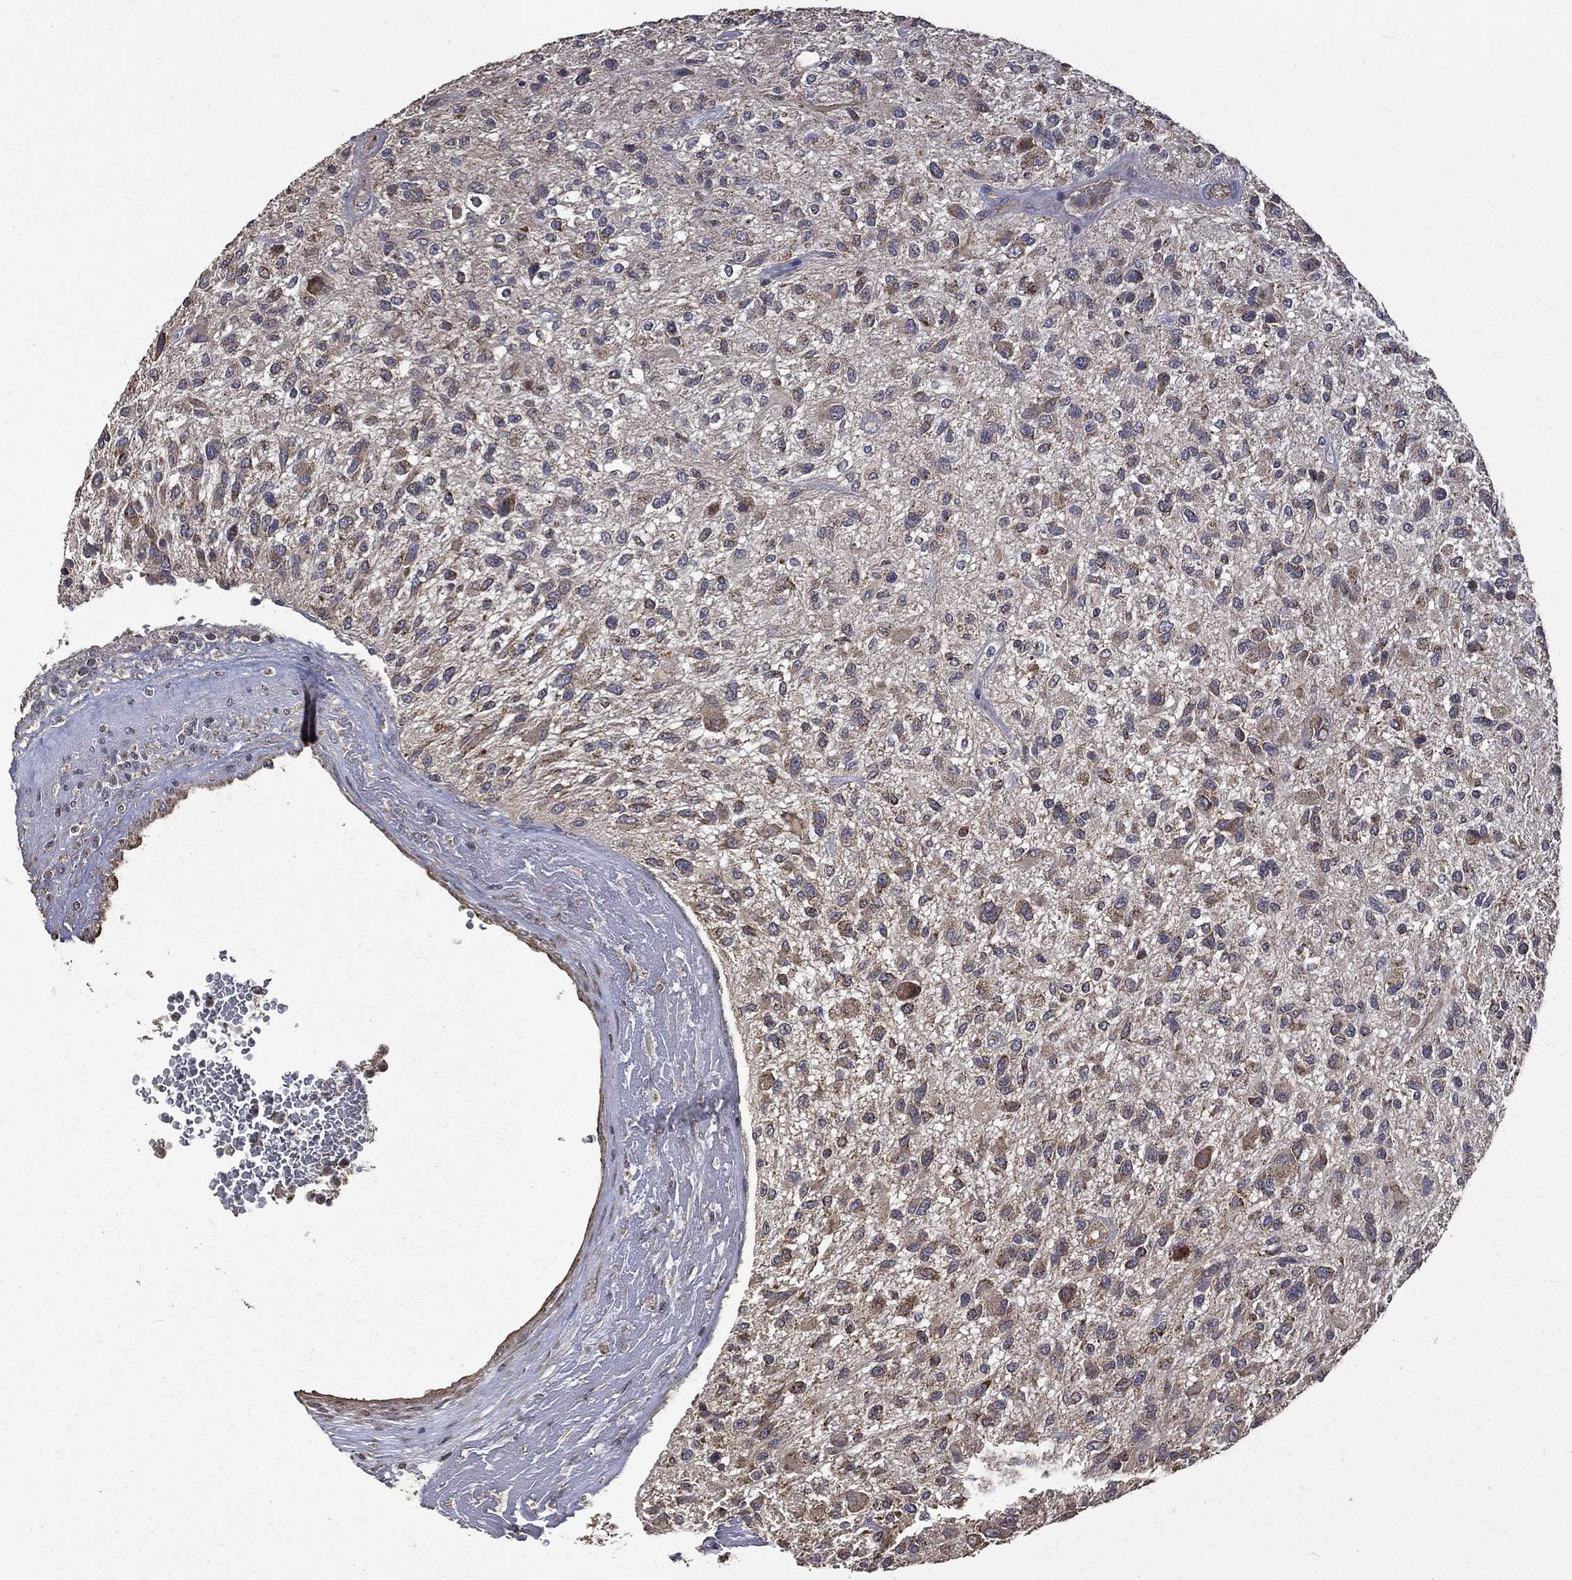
{"staining": {"intensity": "weak", "quantity": "<25%", "location": "cytoplasmic/membranous"}, "tissue": "glioma", "cell_type": "Tumor cells", "image_type": "cancer", "snomed": [{"axis": "morphology", "description": "Glioma, malignant, High grade"}, {"axis": "topography", "description": "Brain"}], "caption": "The micrograph reveals no significant expression in tumor cells of glioma.", "gene": "RPGR", "patient": {"sex": "male", "age": 47}}